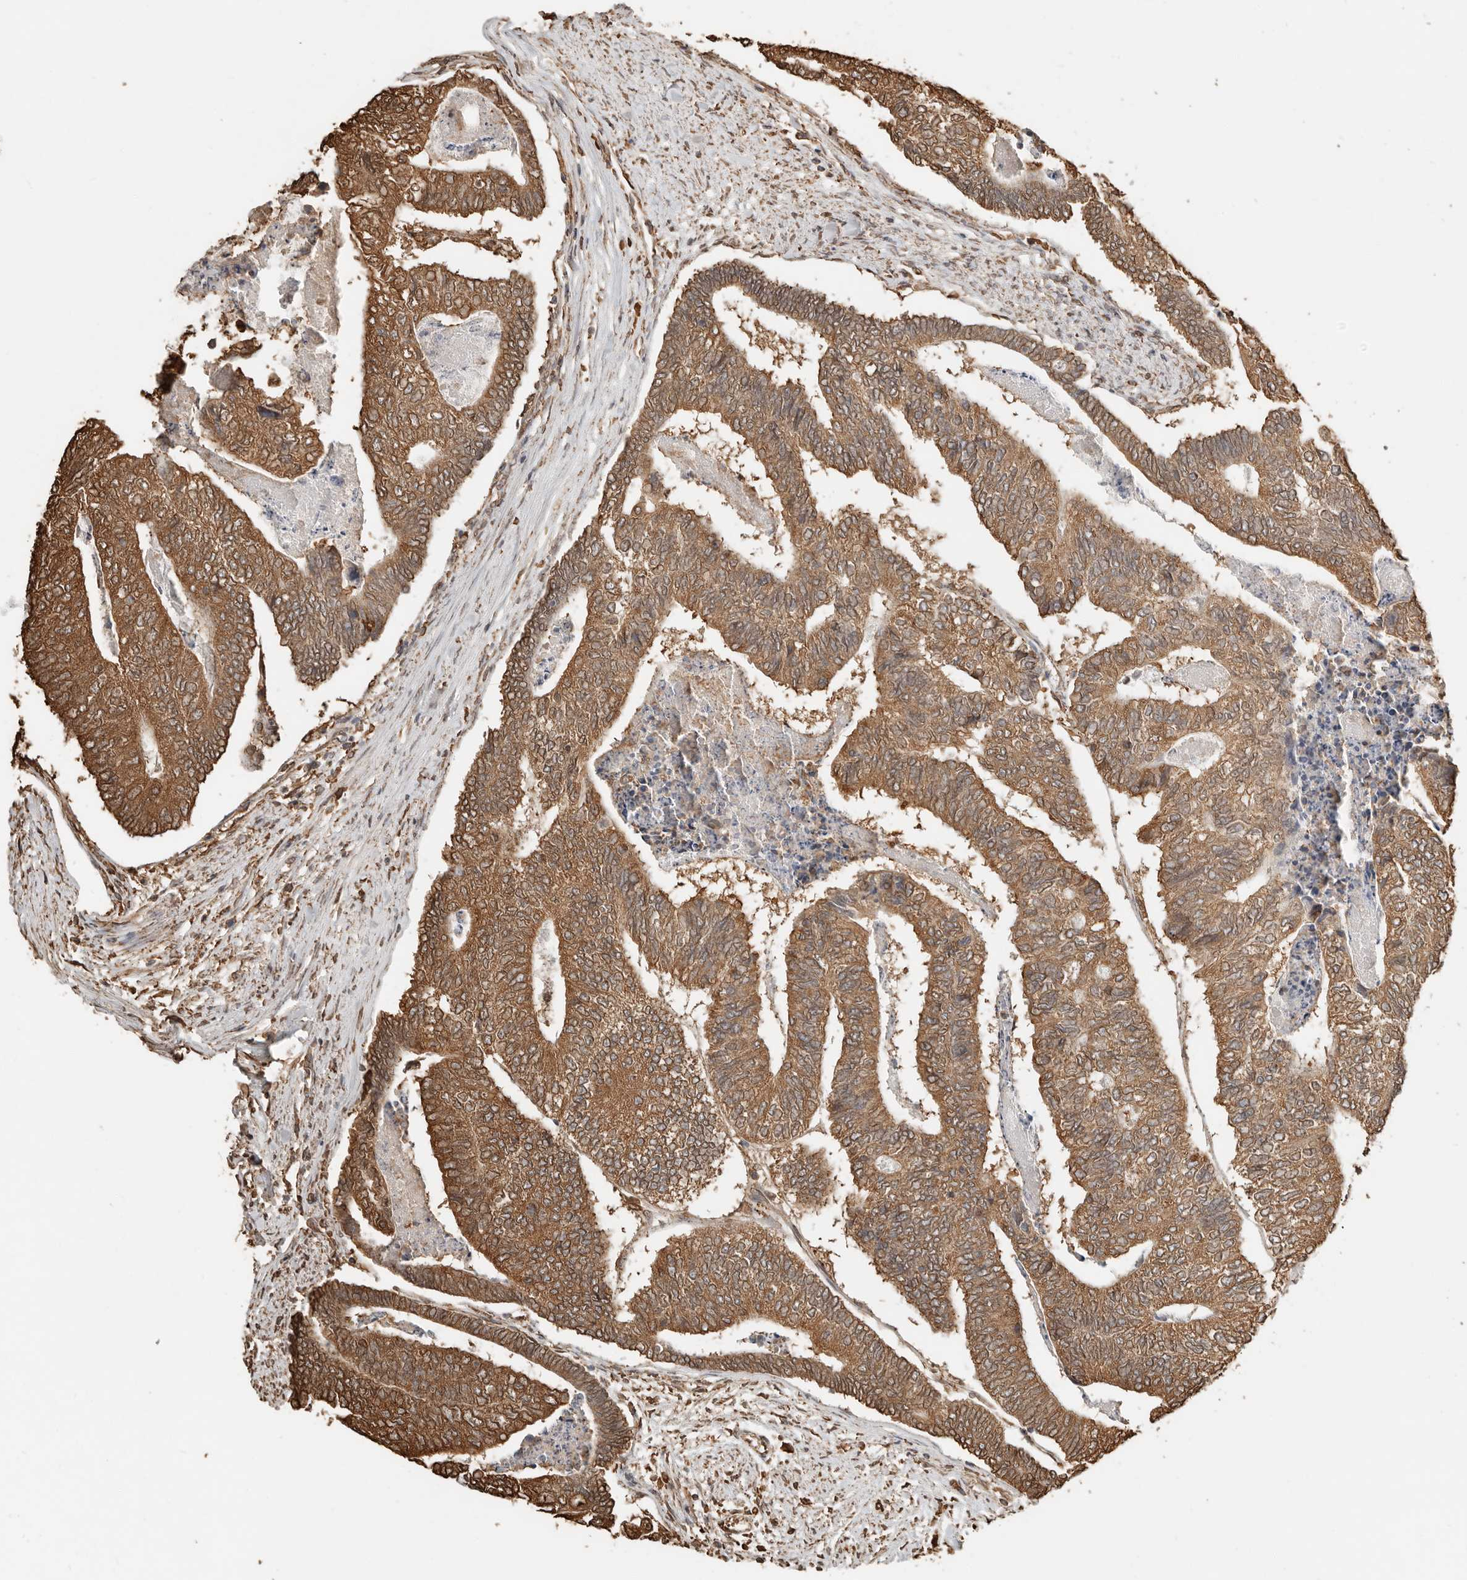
{"staining": {"intensity": "moderate", "quantity": ">75%", "location": "cytoplasmic/membranous,nuclear"}, "tissue": "colorectal cancer", "cell_type": "Tumor cells", "image_type": "cancer", "snomed": [{"axis": "morphology", "description": "Adenocarcinoma, NOS"}, {"axis": "topography", "description": "Colon"}], "caption": "Immunohistochemical staining of human colorectal cancer reveals moderate cytoplasmic/membranous and nuclear protein staining in approximately >75% of tumor cells.", "gene": "ARHGEF10L", "patient": {"sex": "female", "age": 67}}